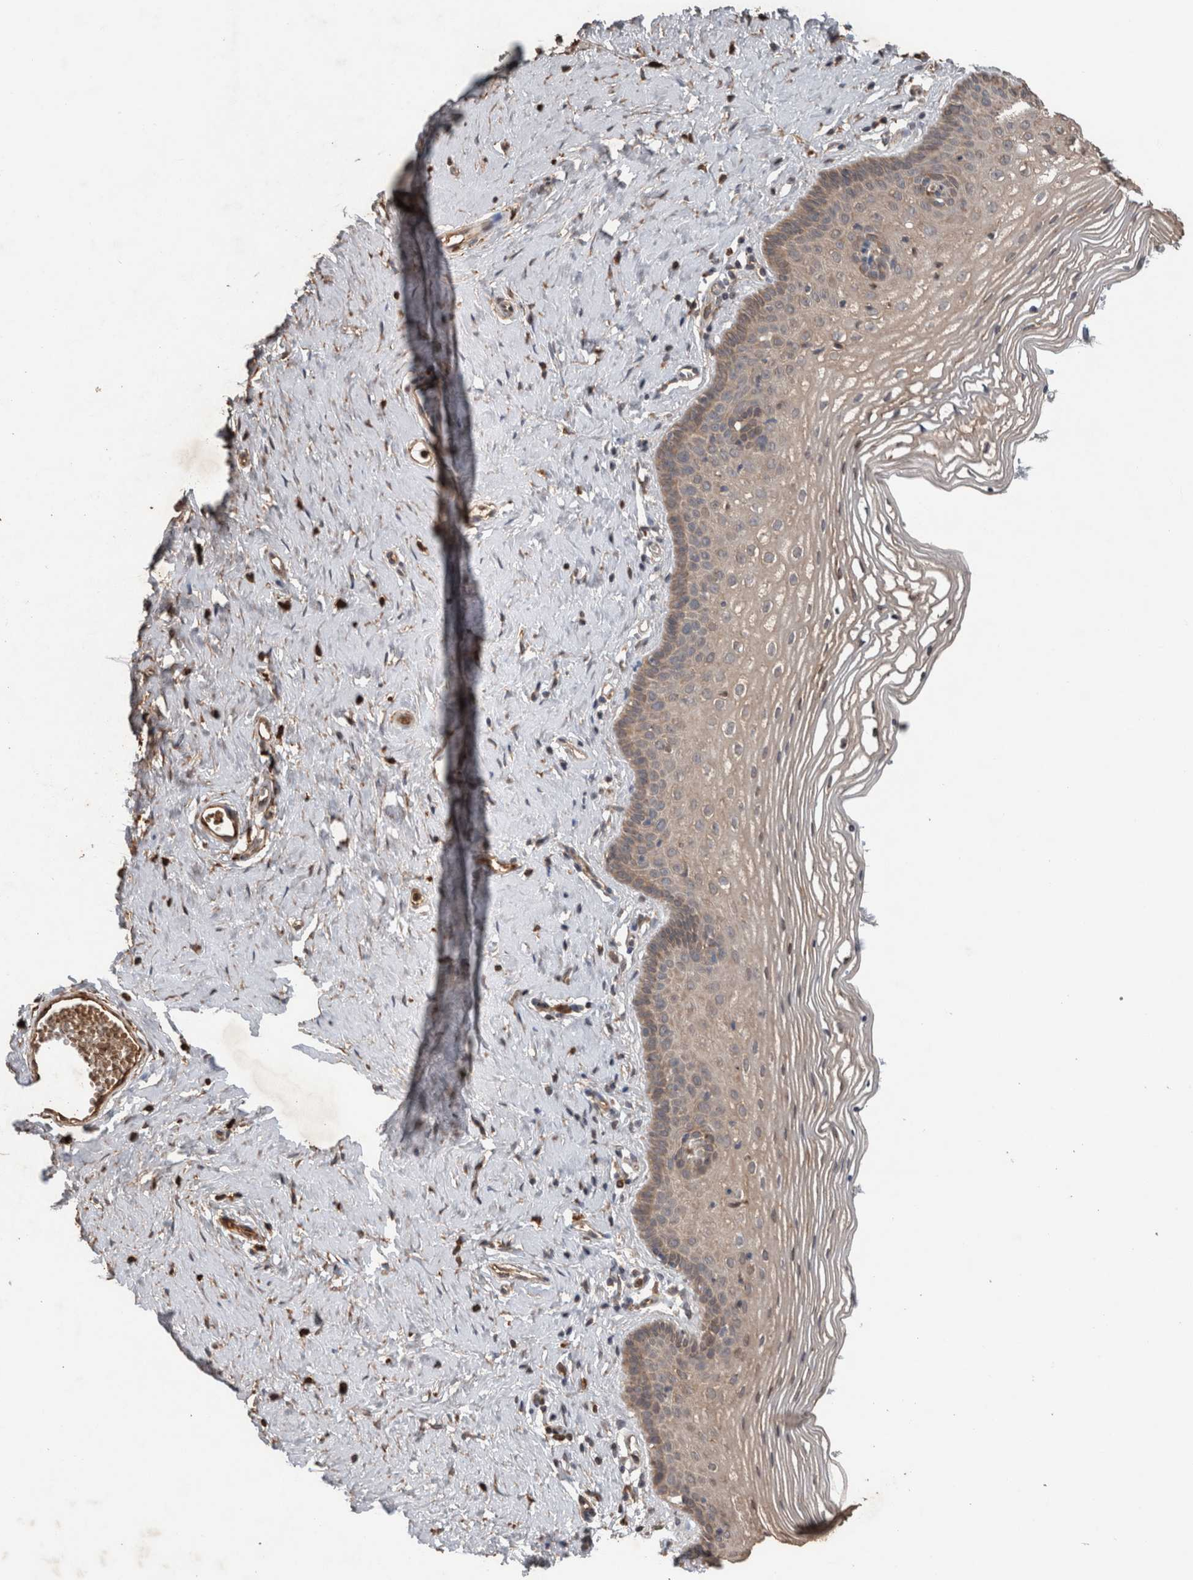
{"staining": {"intensity": "weak", "quantity": ">75%", "location": "cytoplasmic/membranous"}, "tissue": "vagina", "cell_type": "Squamous epithelial cells", "image_type": "normal", "snomed": [{"axis": "morphology", "description": "Normal tissue, NOS"}, {"axis": "topography", "description": "Vagina"}], "caption": "Human vagina stained for a protein (brown) reveals weak cytoplasmic/membranous positive positivity in about >75% of squamous epithelial cells.", "gene": "ADGRL3", "patient": {"sex": "female", "age": 32}}